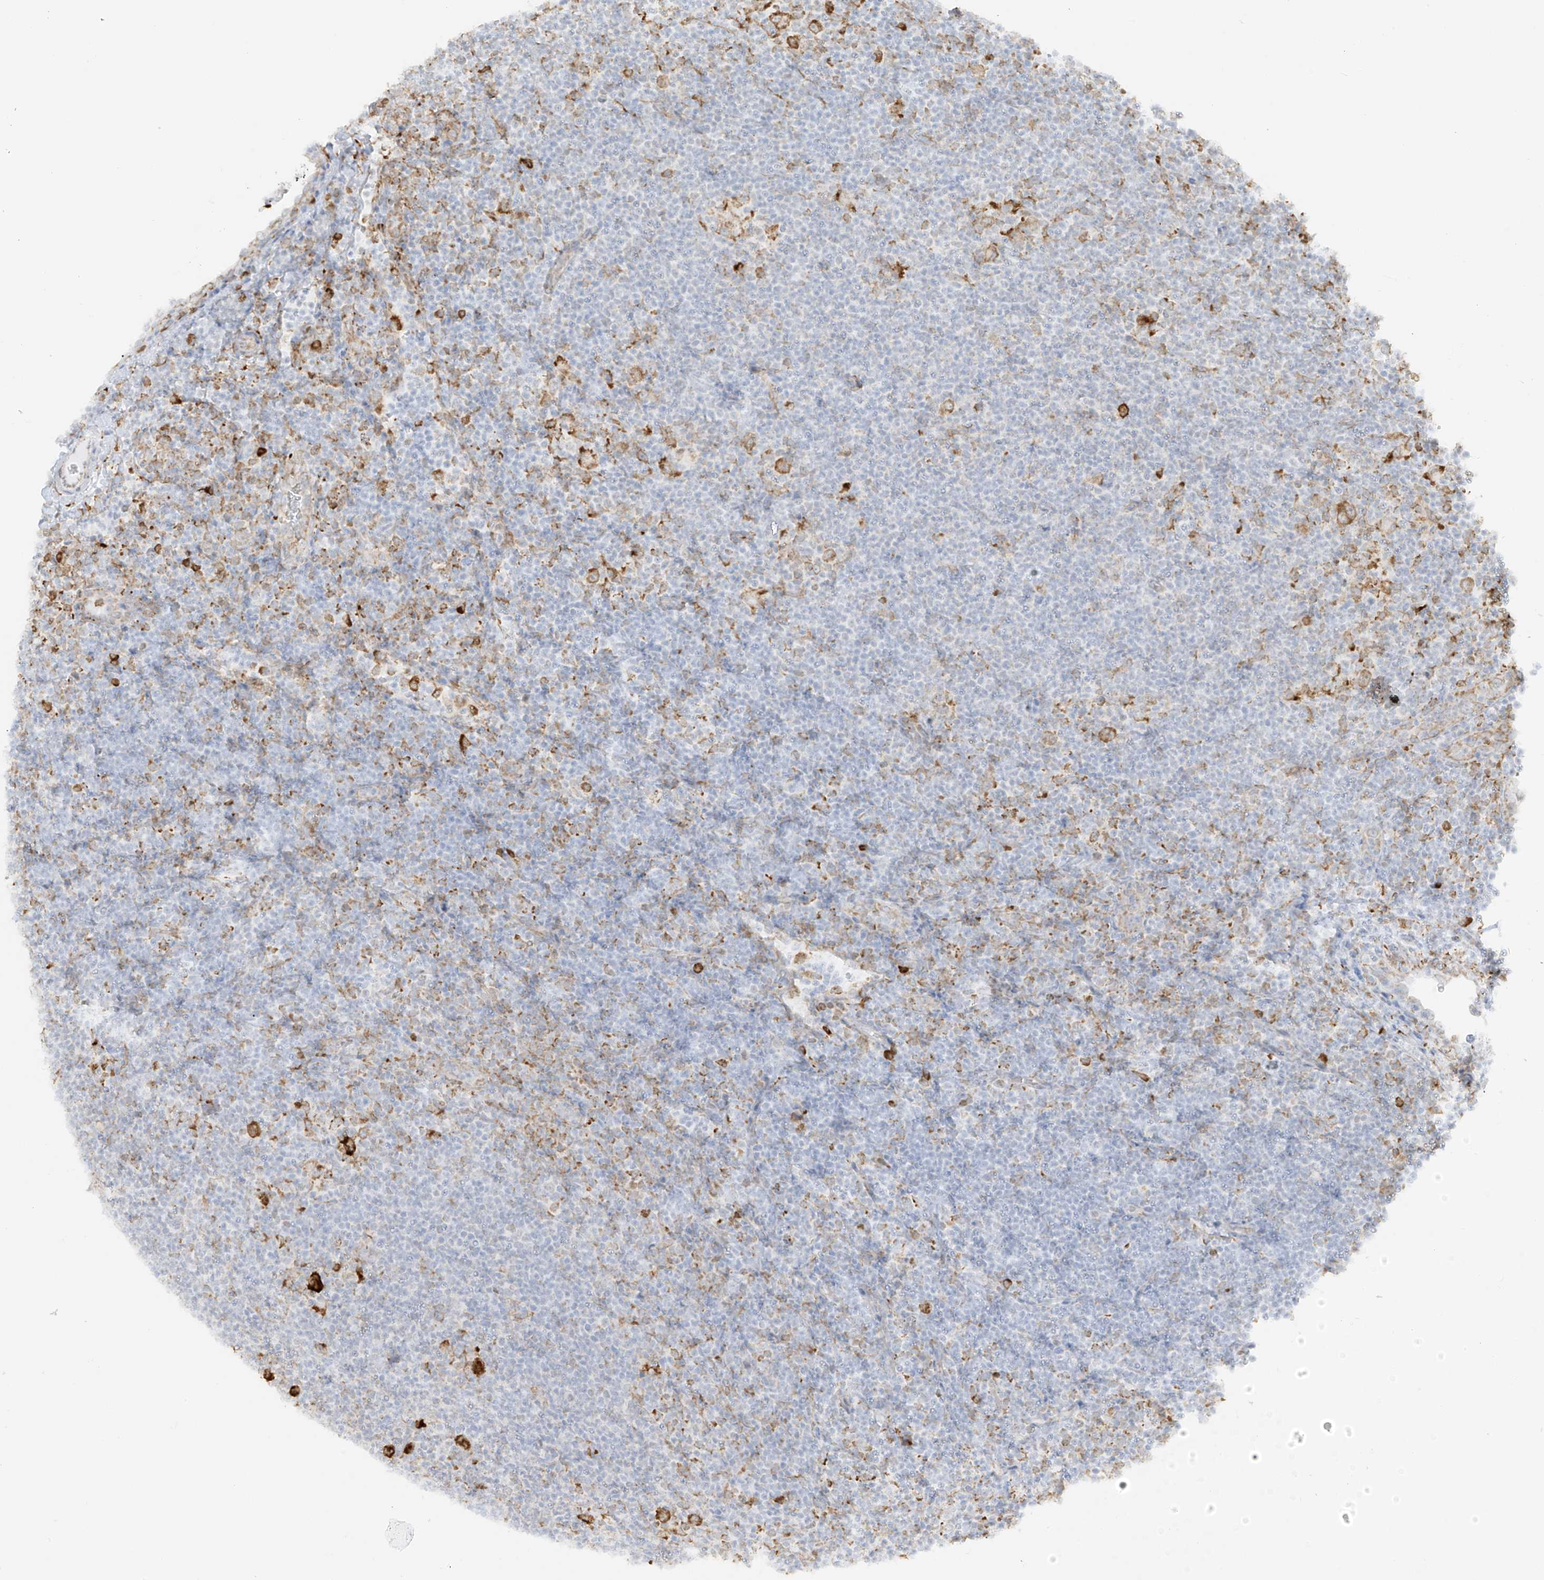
{"staining": {"intensity": "strong", "quantity": ">75%", "location": "cytoplasmic/membranous"}, "tissue": "lymphoma", "cell_type": "Tumor cells", "image_type": "cancer", "snomed": [{"axis": "morphology", "description": "Hodgkin's disease, NOS"}, {"axis": "topography", "description": "Lymph node"}], "caption": "Immunohistochemical staining of human Hodgkin's disease displays strong cytoplasmic/membranous protein positivity in about >75% of tumor cells.", "gene": "LRRC59", "patient": {"sex": "female", "age": 57}}